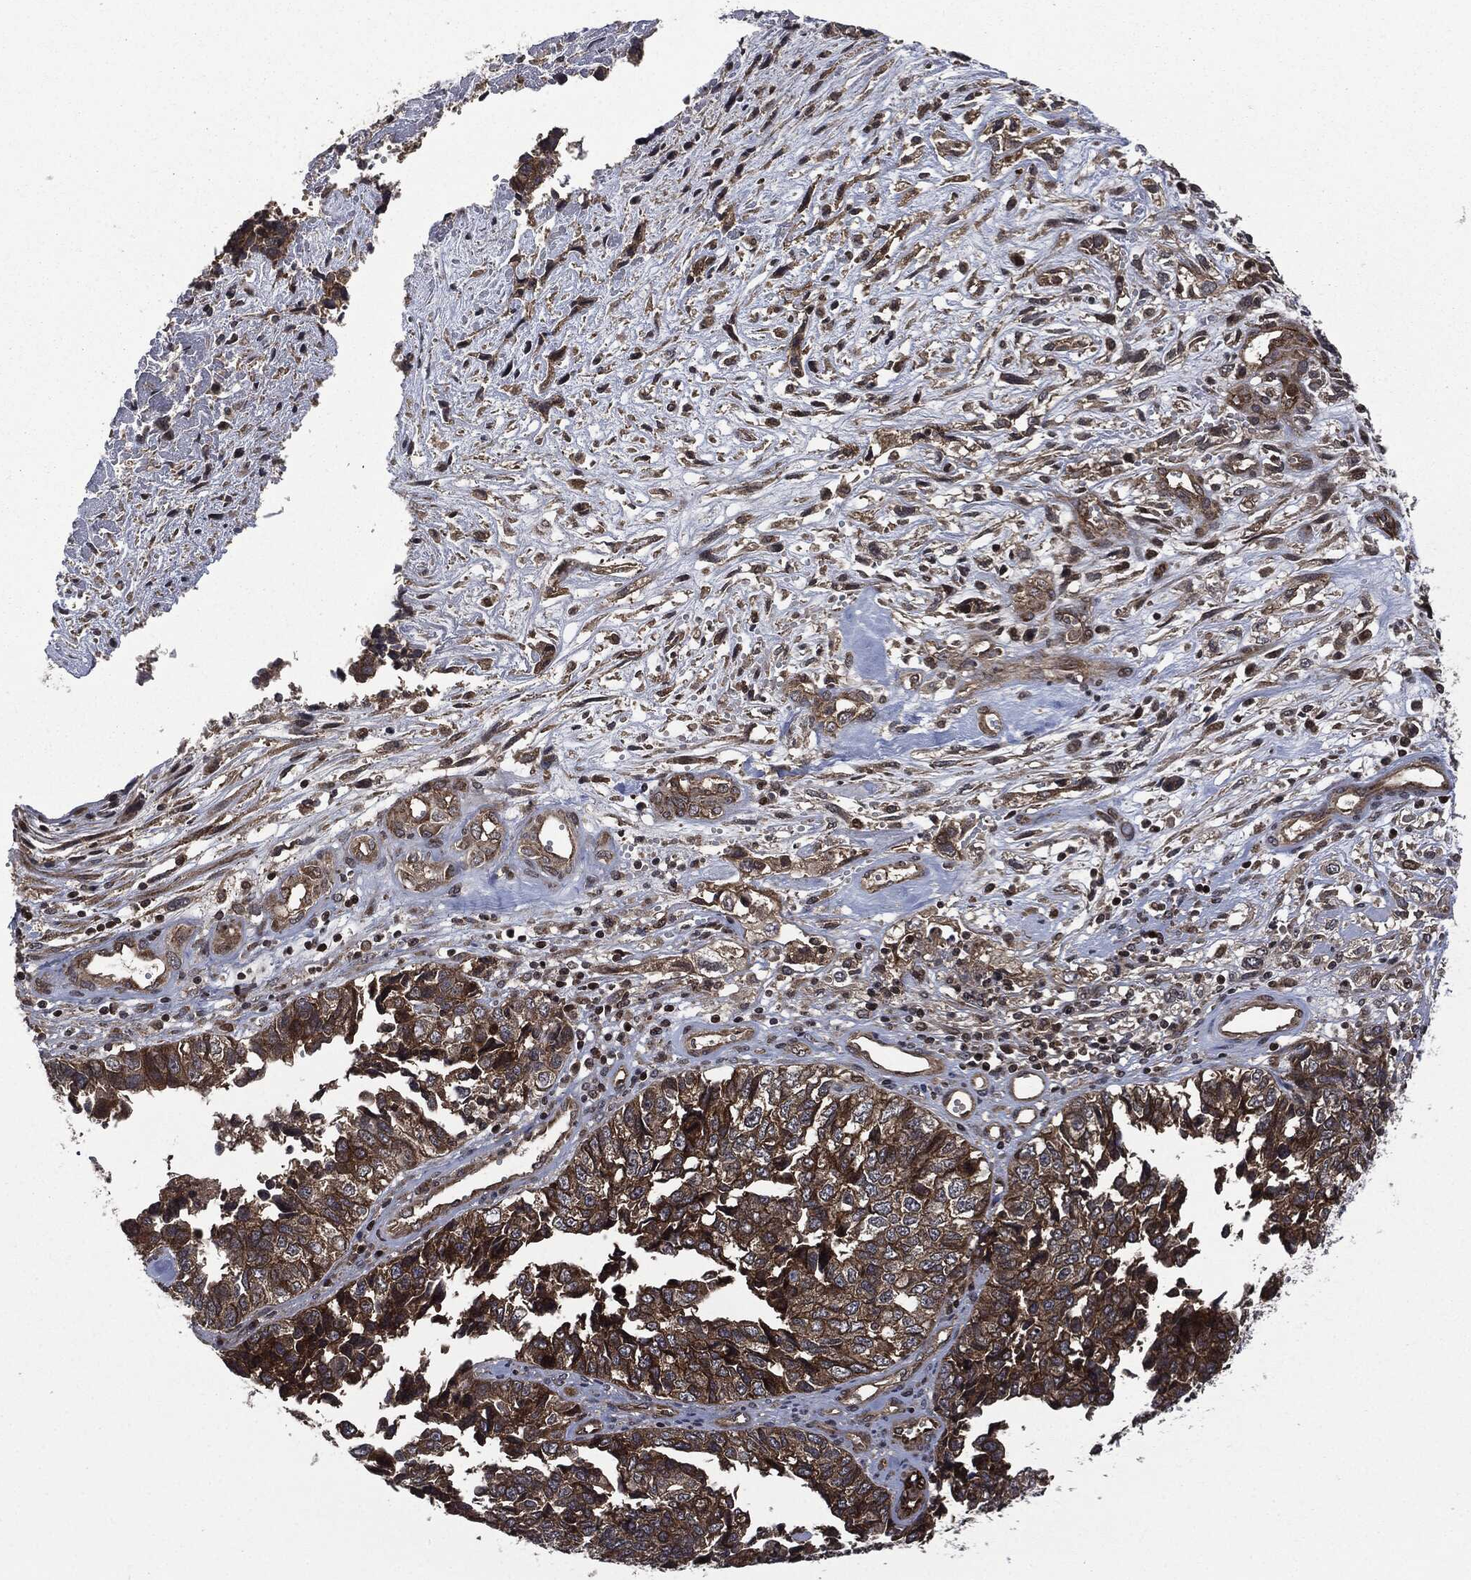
{"staining": {"intensity": "strong", "quantity": "<25%", "location": "cytoplasmic/membranous"}, "tissue": "cervical cancer", "cell_type": "Tumor cells", "image_type": "cancer", "snomed": [{"axis": "morphology", "description": "Squamous cell carcinoma, NOS"}, {"axis": "topography", "description": "Cervix"}], "caption": "Strong cytoplasmic/membranous expression for a protein is present in approximately <25% of tumor cells of squamous cell carcinoma (cervical) using IHC.", "gene": "HRAS", "patient": {"sex": "female", "age": 63}}